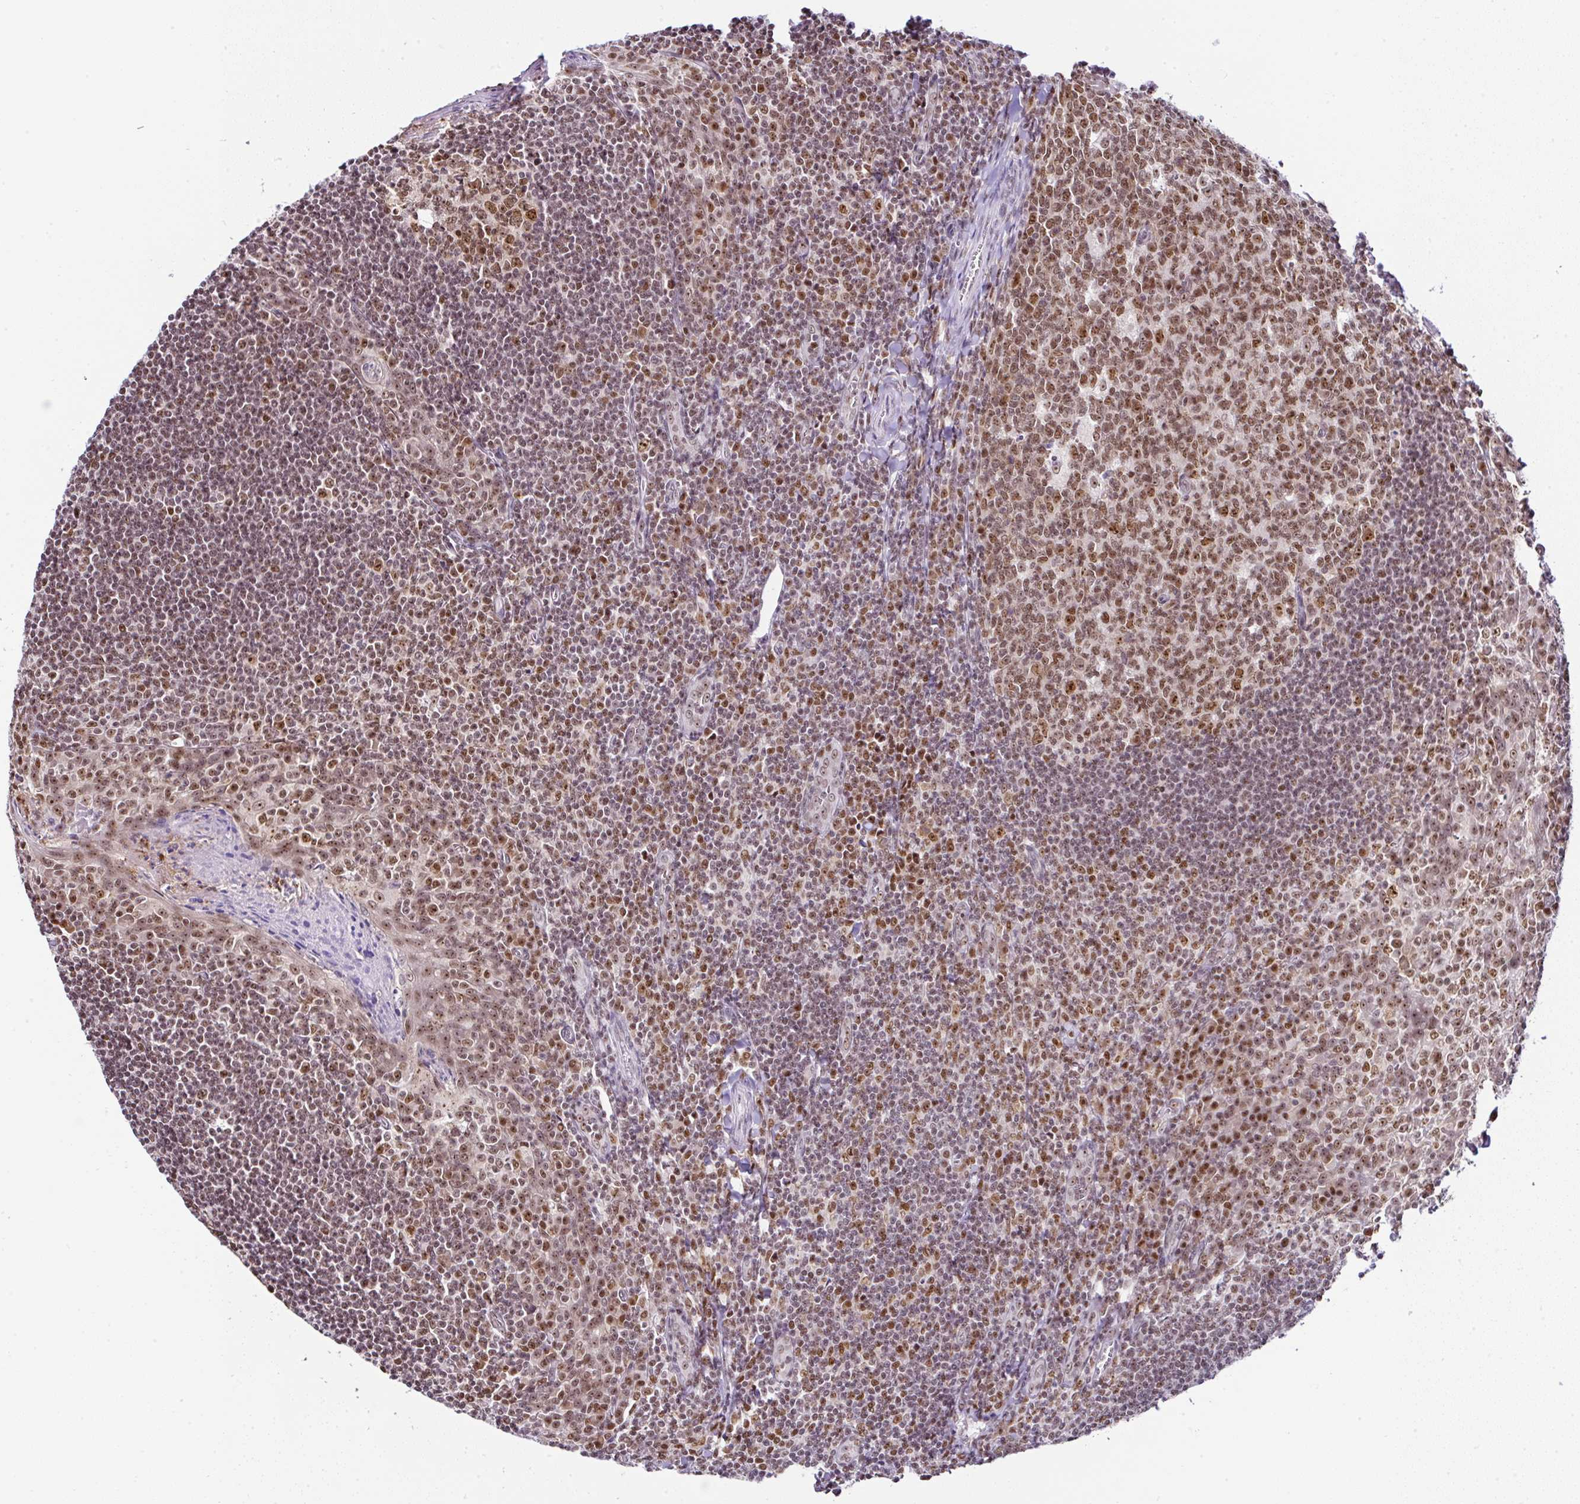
{"staining": {"intensity": "moderate", "quantity": ">75%", "location": "nuclear"}, "tissue": "tonsil", "cell_type": "Germinal center cells", "image_type": "normal", "snomed": [{"axis": "morphology", "description": "Normal tissue, NOS"}, {"axis": "topography", "description": "Tonsil"}], "caption": "Moderate nuclear protein positivity is seen in about >75% of germinal center cells in tonsil.", "gene": "PTPN2", "patient": {"sex": "male", "age": 27}}